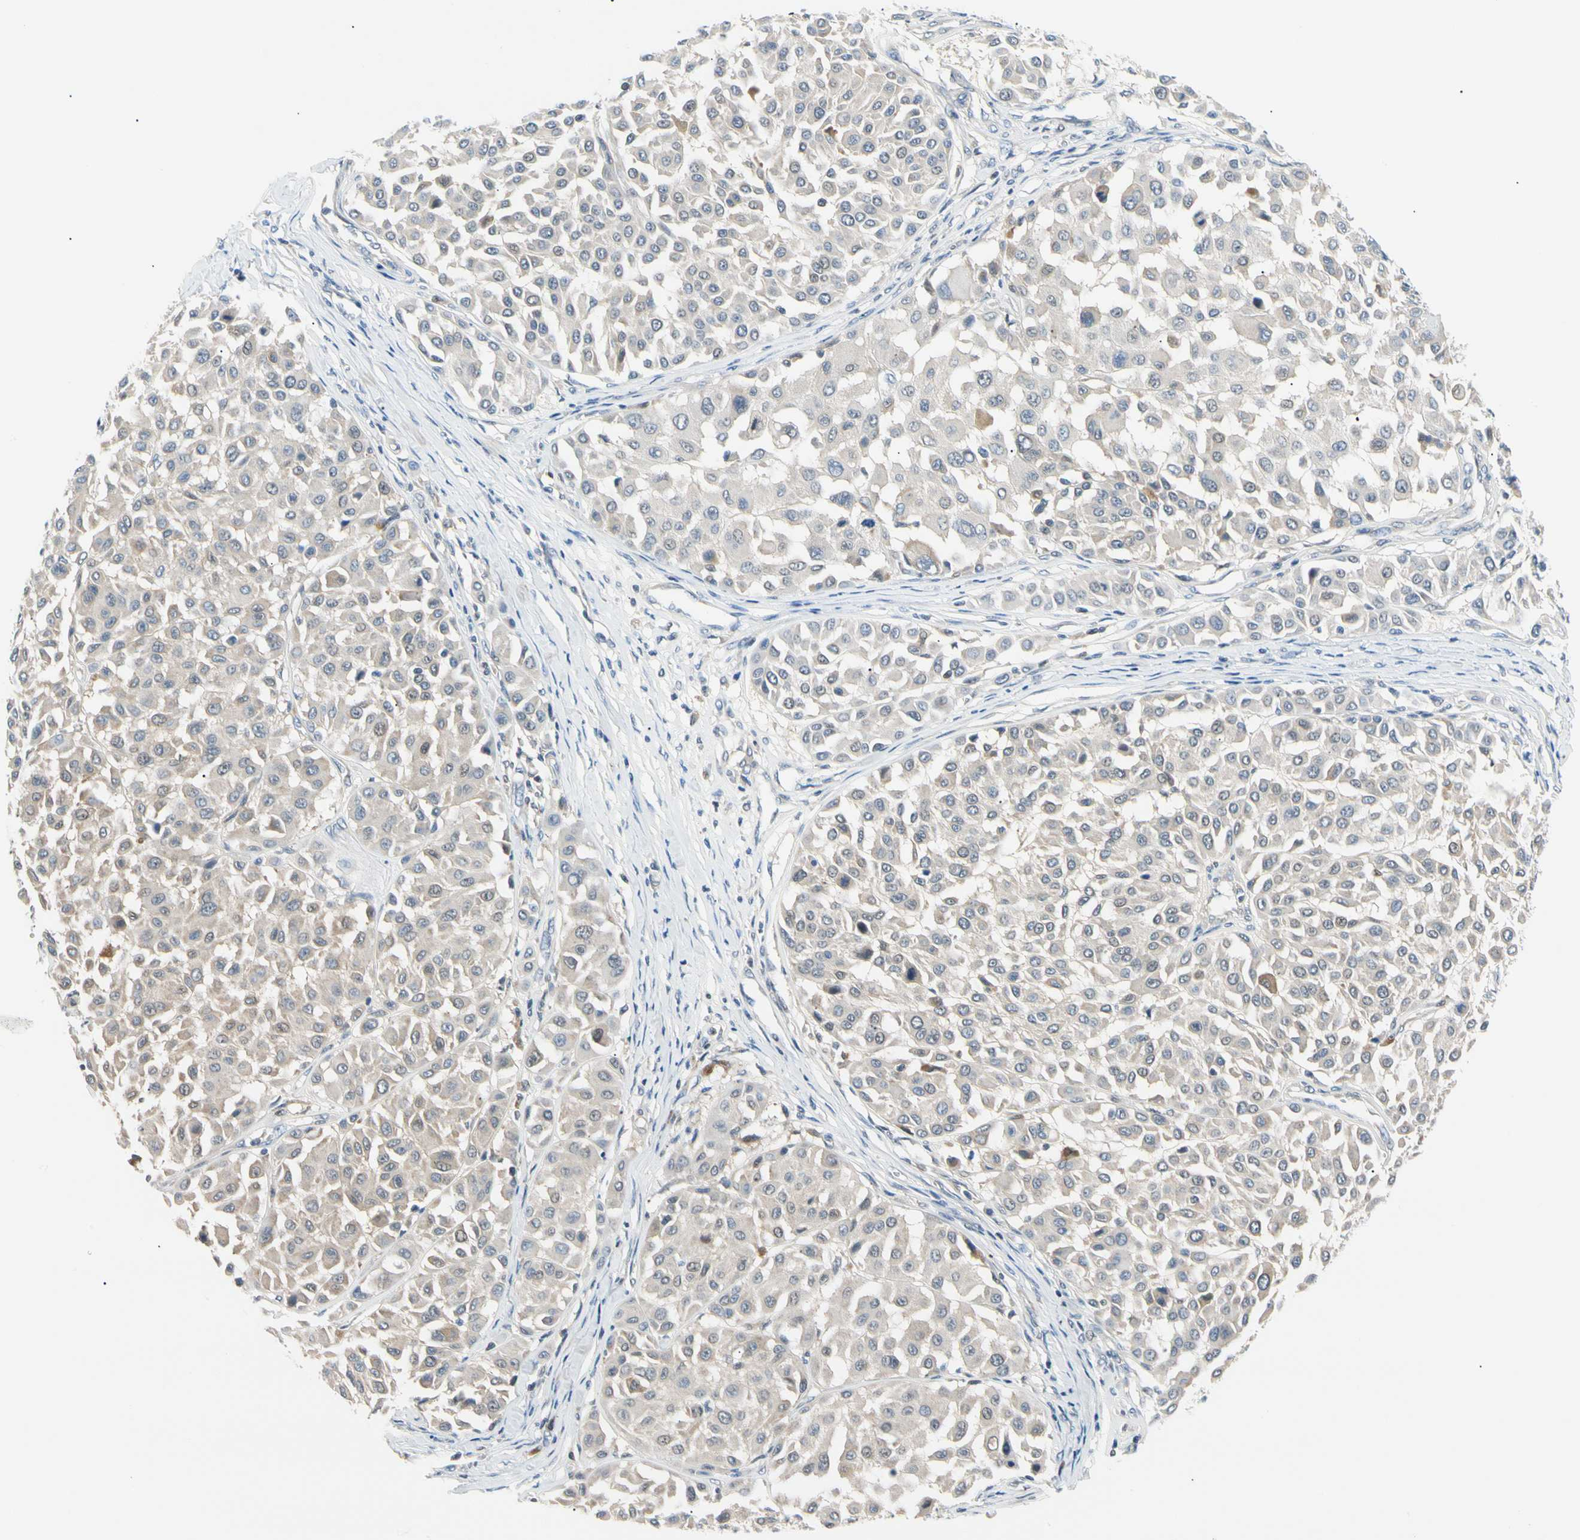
{"staining": {"intensity": "weak", "quantity": "<25%", "location": "cytoplasmic/membranous"}, "tissue": "melanoma", "cell_type": "Tumor cells", "image_type": "cancer", "snomed": [{"axis": "morphology", "description": "Malignant melanoma, Metastatic site"}, {"axis": "topography", "description": "Soft tissue"}], "caption": "Micrograph shows no significant protein positivity in tumor cells of melanoma. The staining is performed using DAB (3,3'-diaminobenzidine) brown chromogen with nuclei counter-stained in using hematoxylin.", "gene": "SEC23B", "patient": {"sex": "male", "age": 41}}